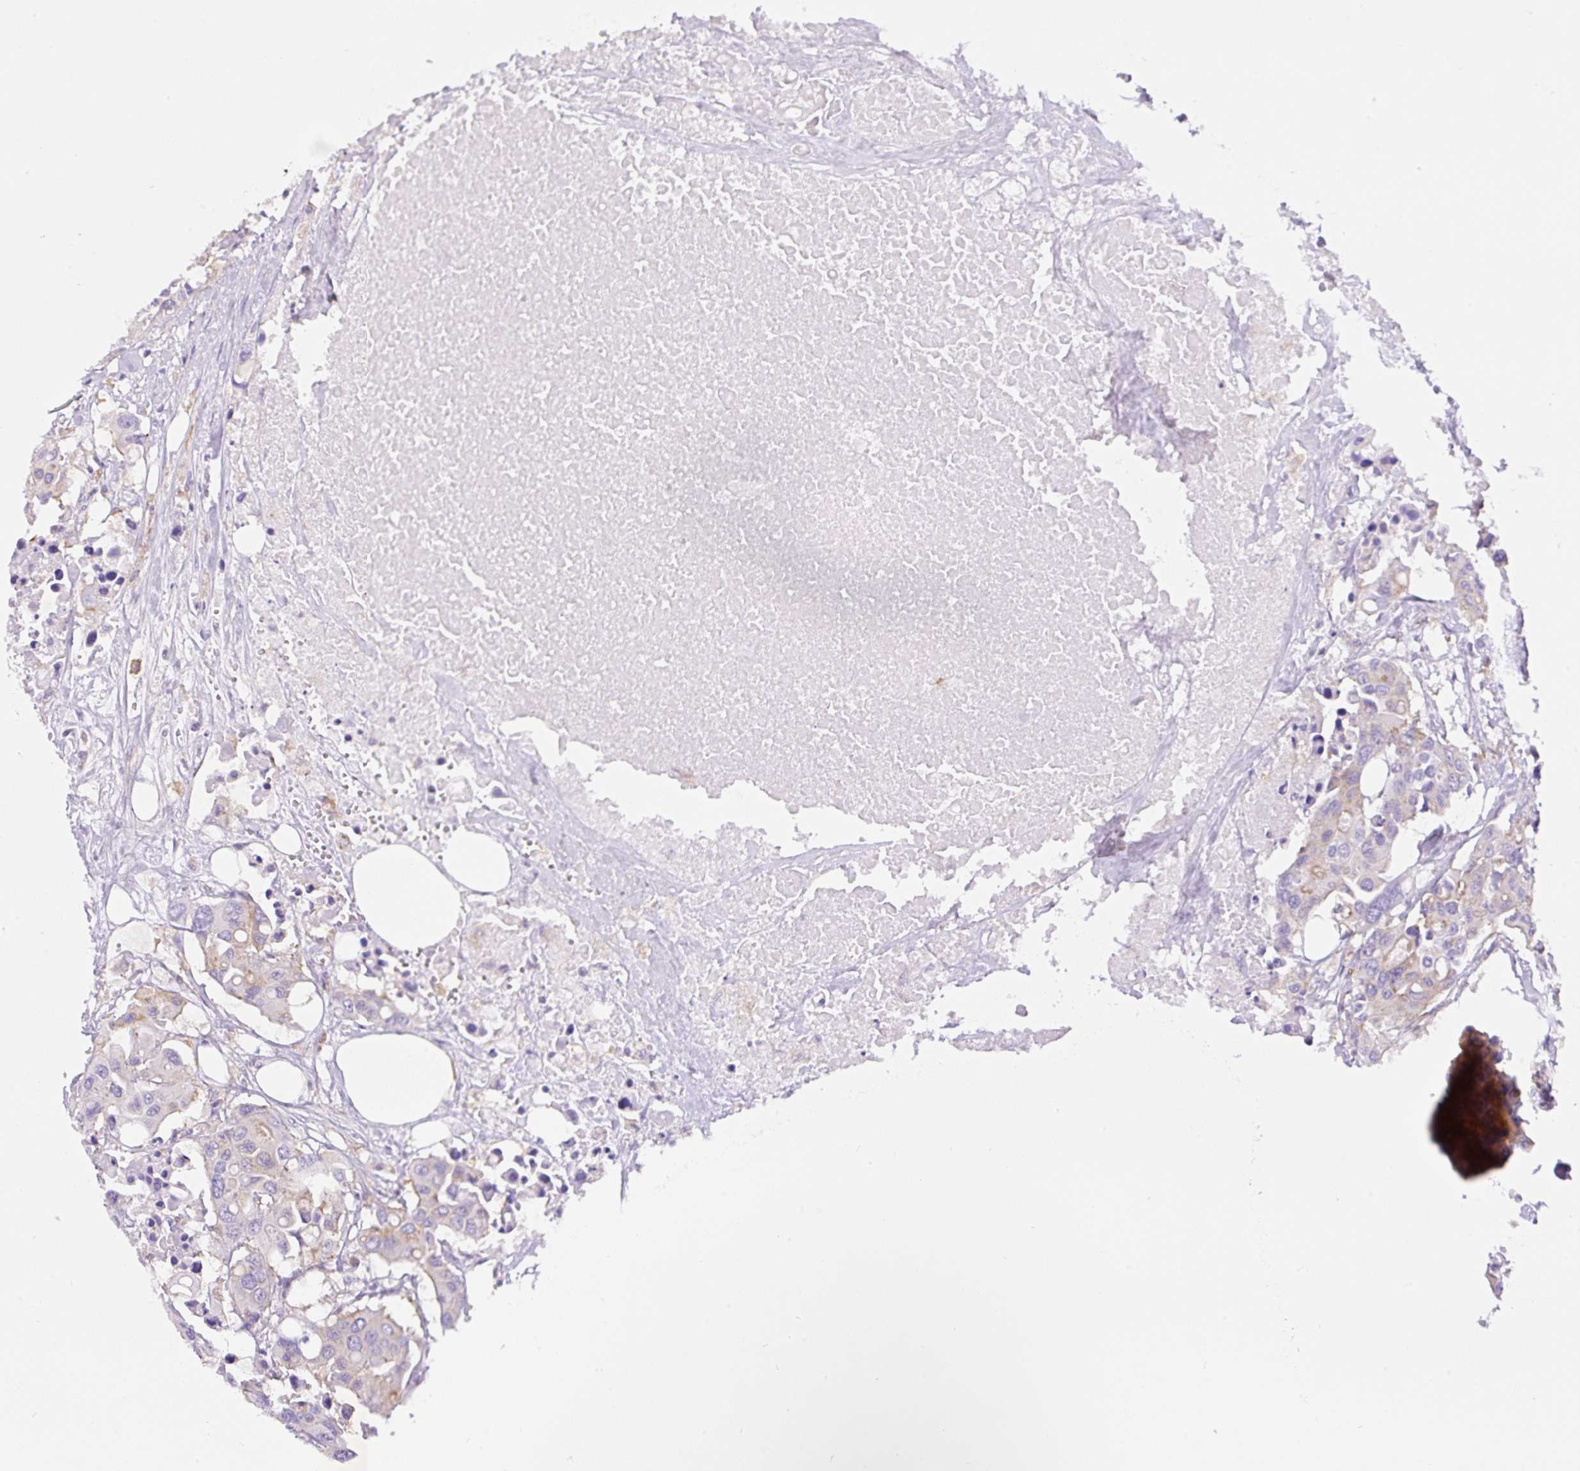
{"staining": {"intensity": "moderate", "quantity": "25%-75%", "location": "cytoplasmic/membranous"}, "tissue": "colorectal cancer", "cell_type": "Tumor cells", "image_type": "cancer", "snomed": [{"axis": "morphology", "description": "Adenocarcinoma, NOS"}, {"axis": "topography", "description": "Colon"}], "caption": "Immunohistochemistry (IHC) (DAB) staining of colorectal cancer reveals moderate cytoplasmic/membranous protein expression in about 25%-75% of tumor cells.", "gene": "DNM2", "patient": {"sex": "male", "age": 77}}